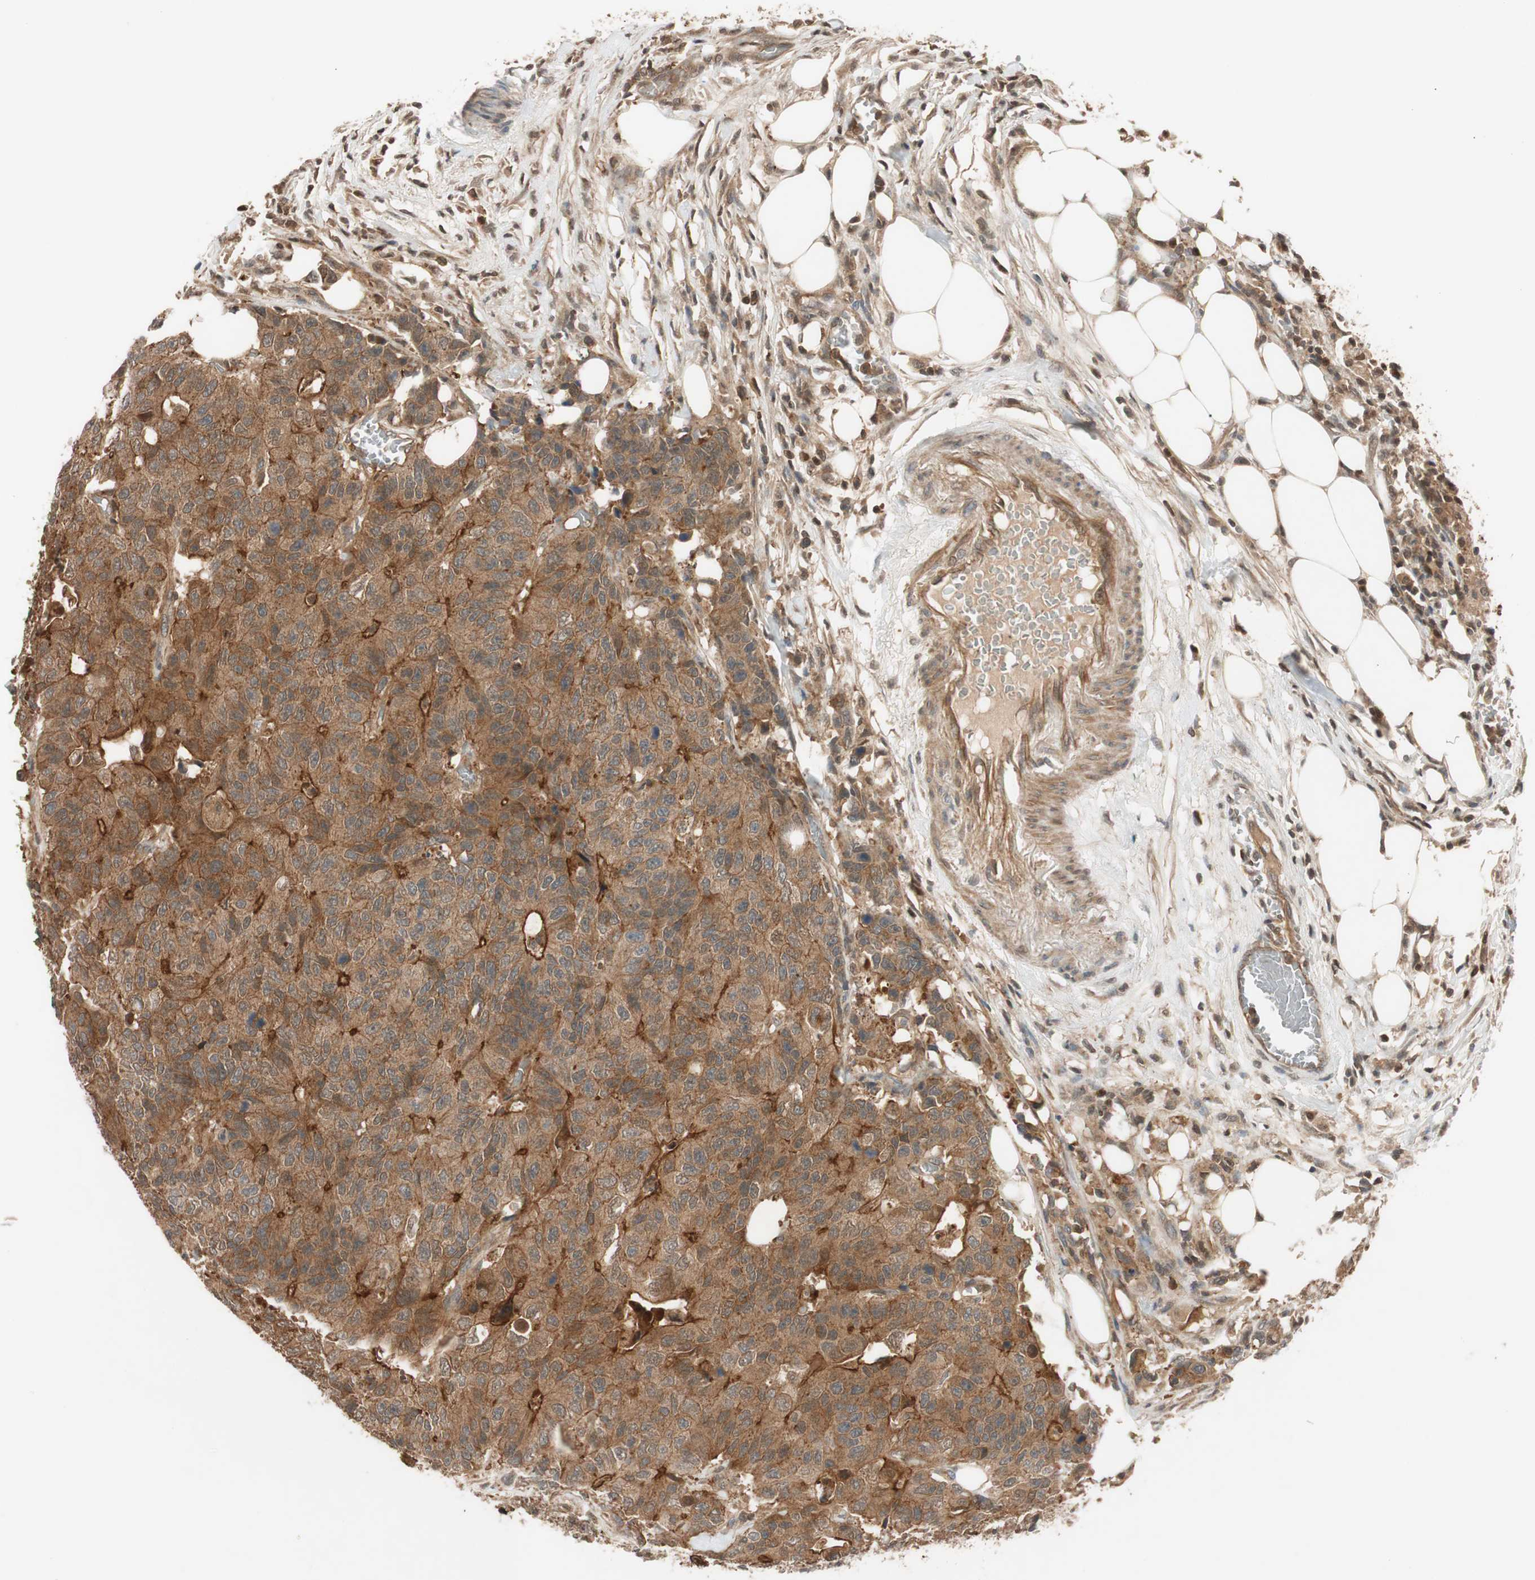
{"staining": {"intensity": "moderate", "quantity": ">75%", "location": "cytoplasmic/membranous"}, "tissue": "colorectal cancer", "cell_type": "Tumor cells", "image_type": "cancer", "snomed": [{"axis": "morphology", "description": "Adenocarcinoma, NOS"}, {"axis": "topography", "description": "Colon"}], "caption": "Immunohistochemistry micrograph of human colorectal adenocarcinoma stained for a protein (brown), which exhibits medium levels of moderate cytoplasmic/membranous positivity in about >75% of tumor cells.", "gene": "EPHA8", "patient": {"sex": "female", "age": 86}}